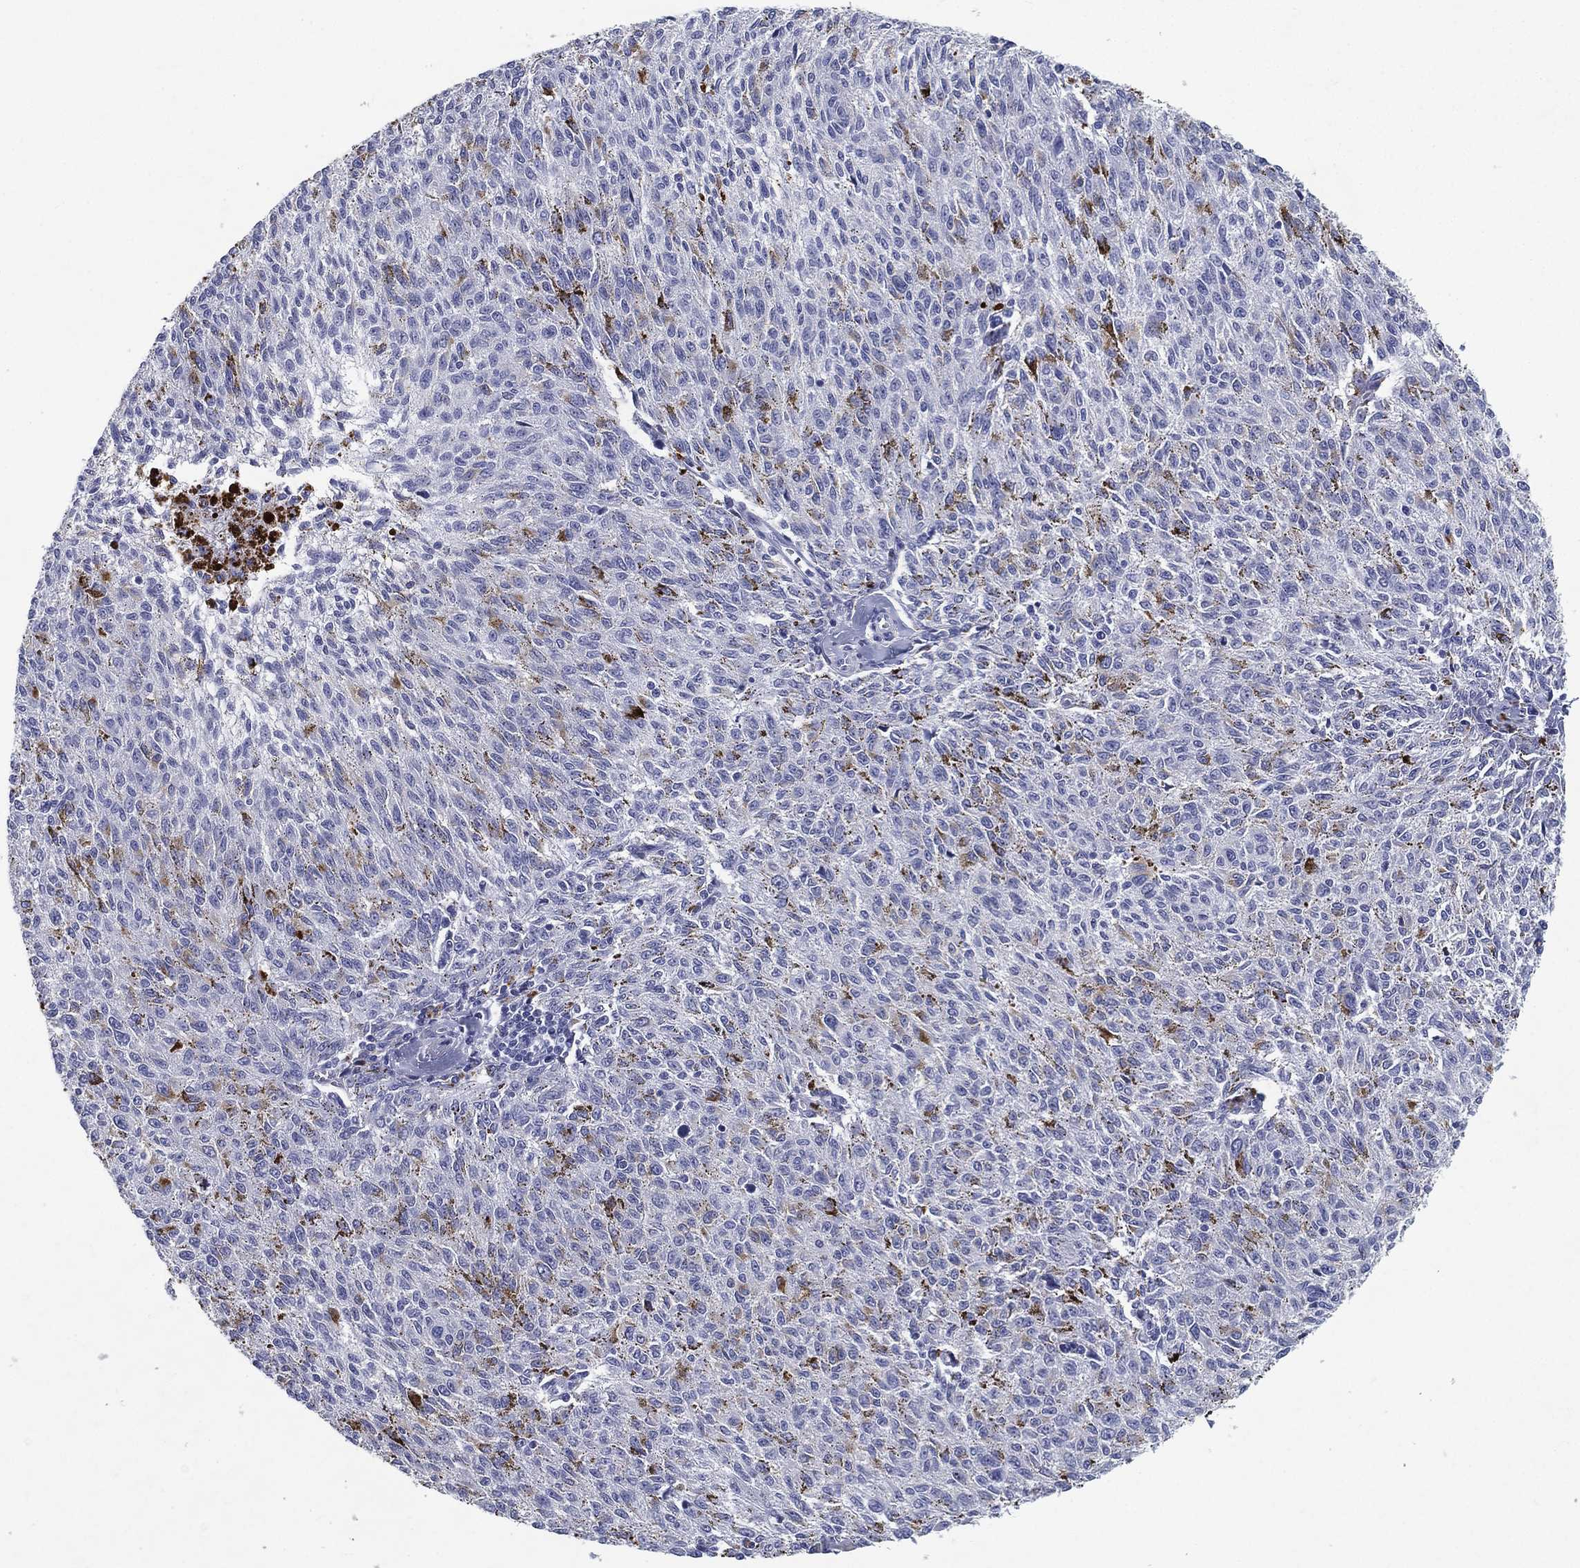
{"staining": {"intensity": "negative", "quantity": "none", "location": "none"}, "tissue": "melanoma", "cell_type": "Tumor cells", "image_type": "cancer", "snomed": [{"axis": "morphology", "description": "Malignant melanoma, NOS"}, {"axis": "topography", "description": "Skin"}], "caption": "Image shows no significant protein positivity in tumor cells of melanoma.", "gene": "RGS13", "patient": {"sex": "female", "age": 72}}